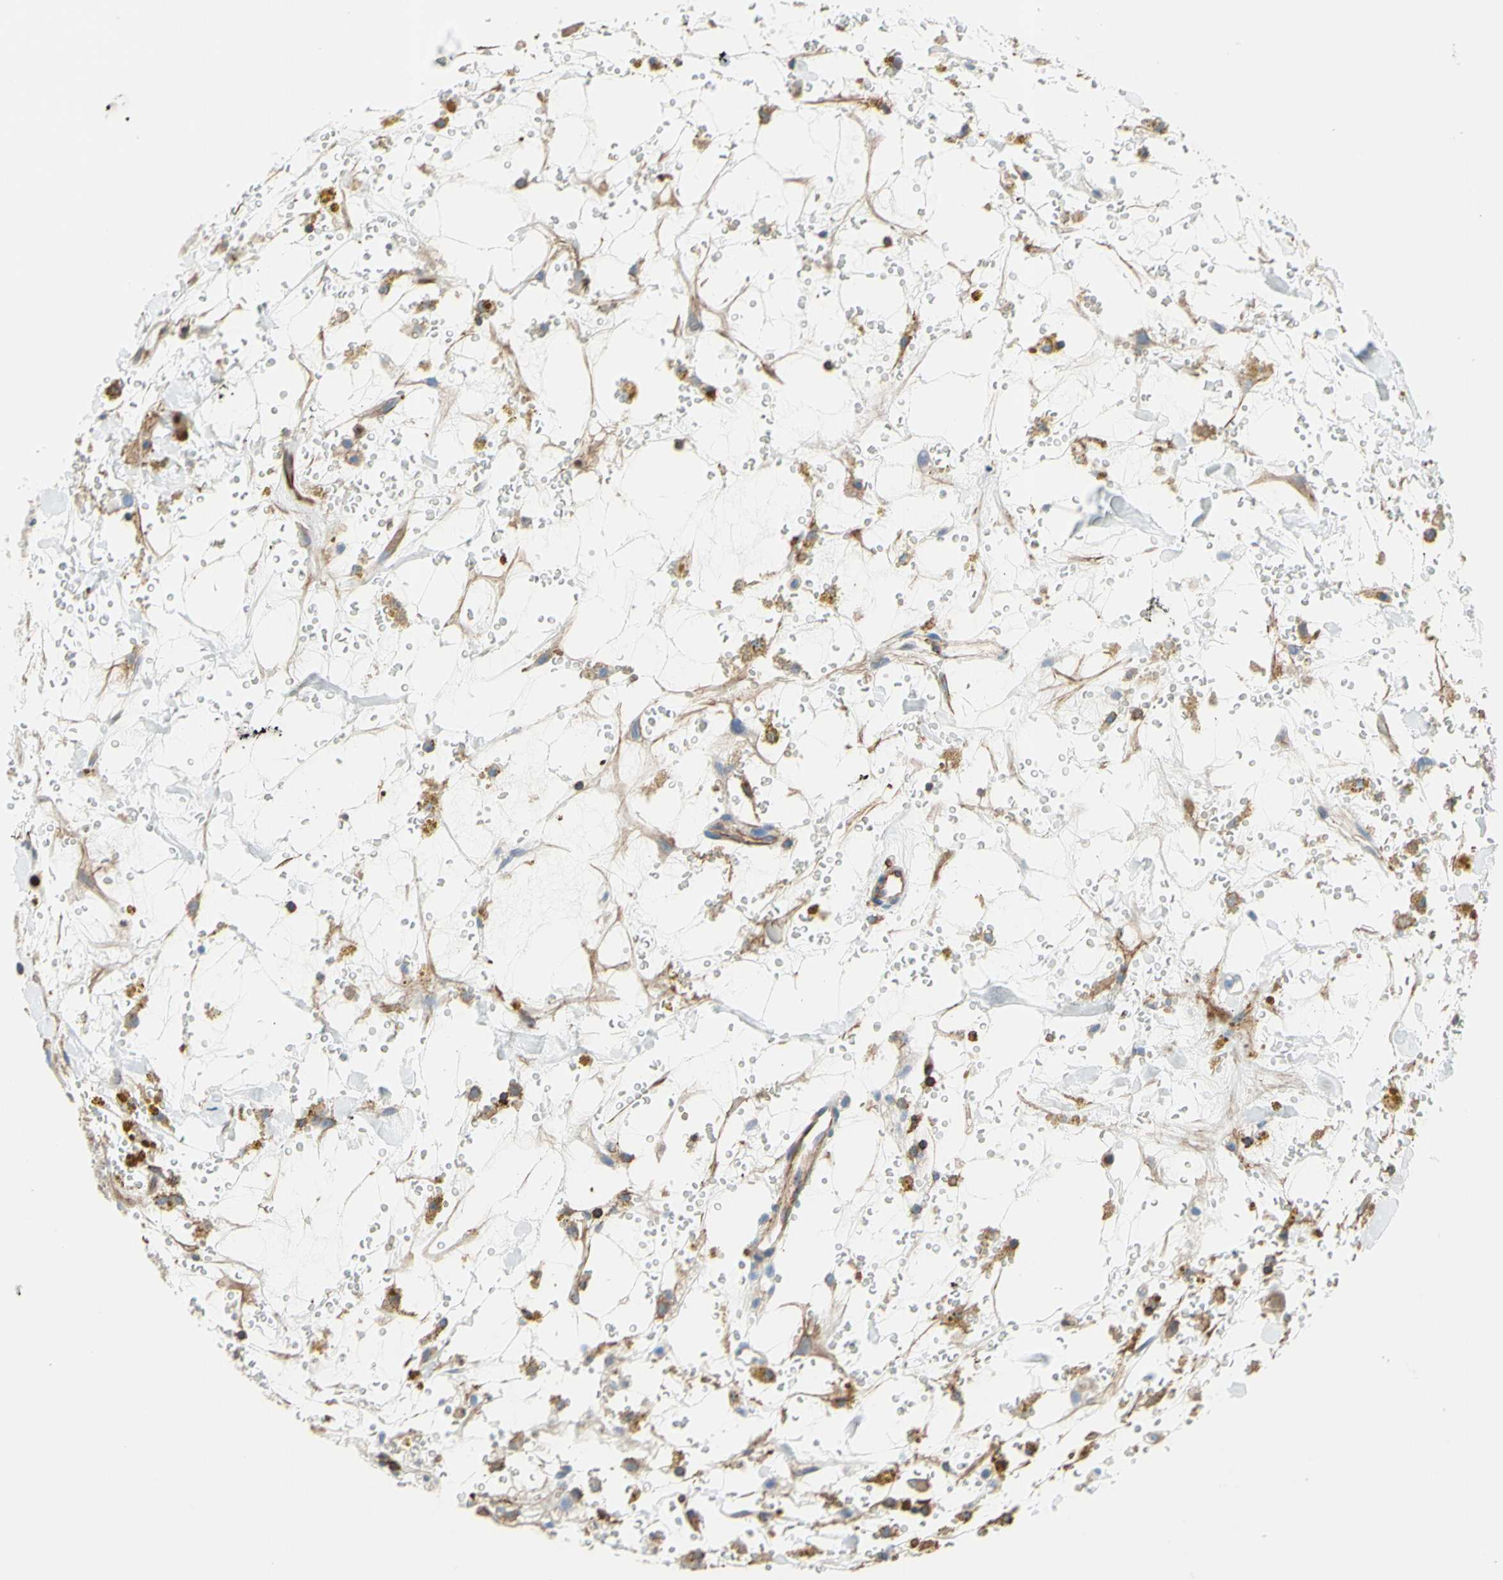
{"staining": {"intensity": "negative", "quantity": "none", "location": "none"}, "tissue": "renal cancer", "cell_type": "Tumor cells", "image_type": "cancer", "snomed": [{"axis": "morphology", "description": "Adenocarcinoma, NOS"}, {"axis": "topography", "description": "Kidney"}], "caption": "Tumor cells show no significant protein staining in renal cancer (adenocarcinoma).", "gene": "SEMA4C", "patient": {"sex": "male", "age": 61}}